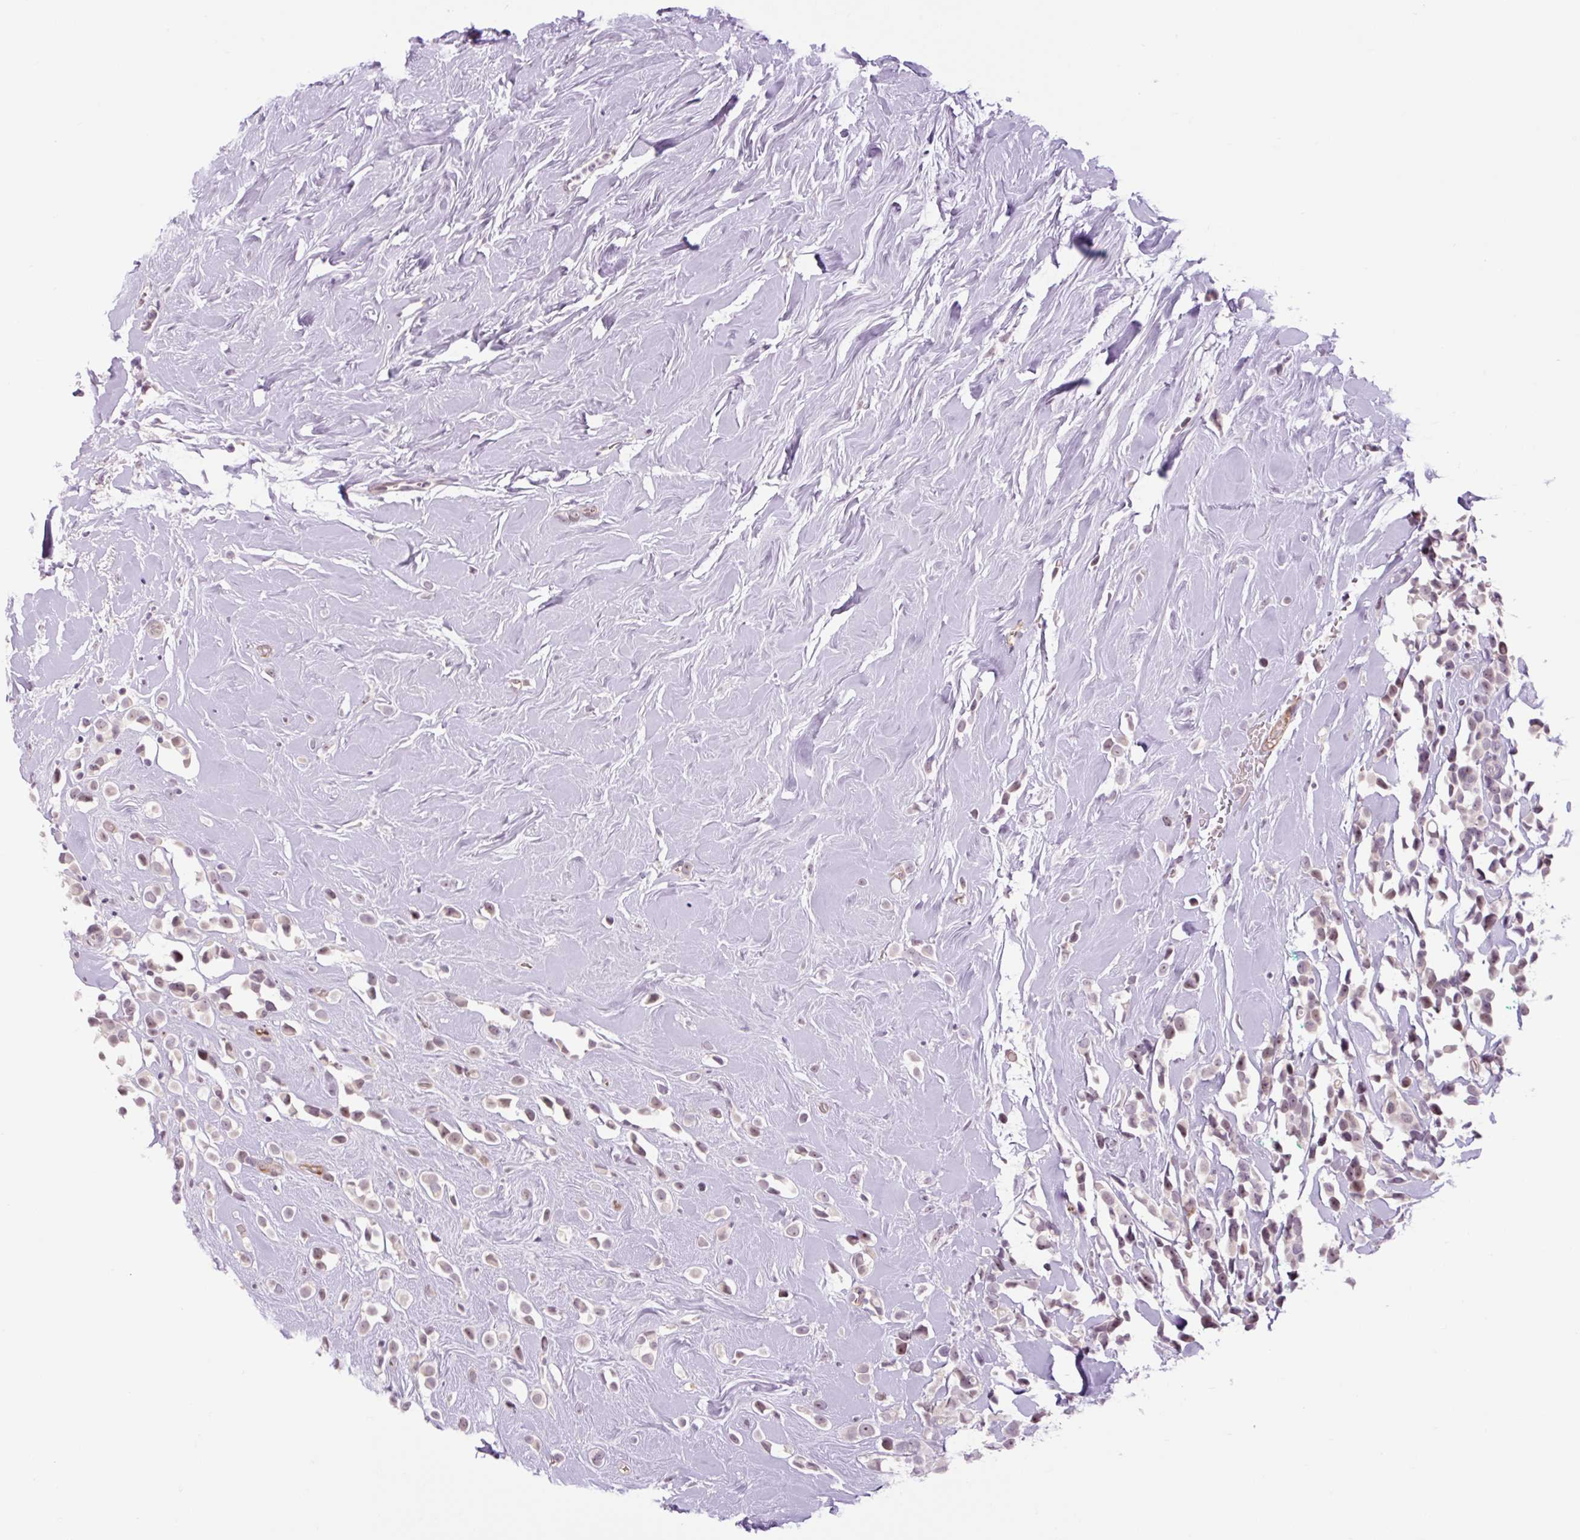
{"staining": {"intensity": "weak", "quantity": ">75%", "location": "nuclear"}, "tissue": "breast cancer", "cell_type": "Tumor cells", "image_type": "cancer", "snomed": [{"axis": "morphology", "description": "Duct carcinoma"}, {"axis": "topography", "description": "Breast"}], "caption": "A brown stain highlights weak nuclear expression of a protein in breast cancer (intraductal carcinoma) tumor cells.", "gene": "ZNF417", "patient": {"sex": "female", "age": 80}}